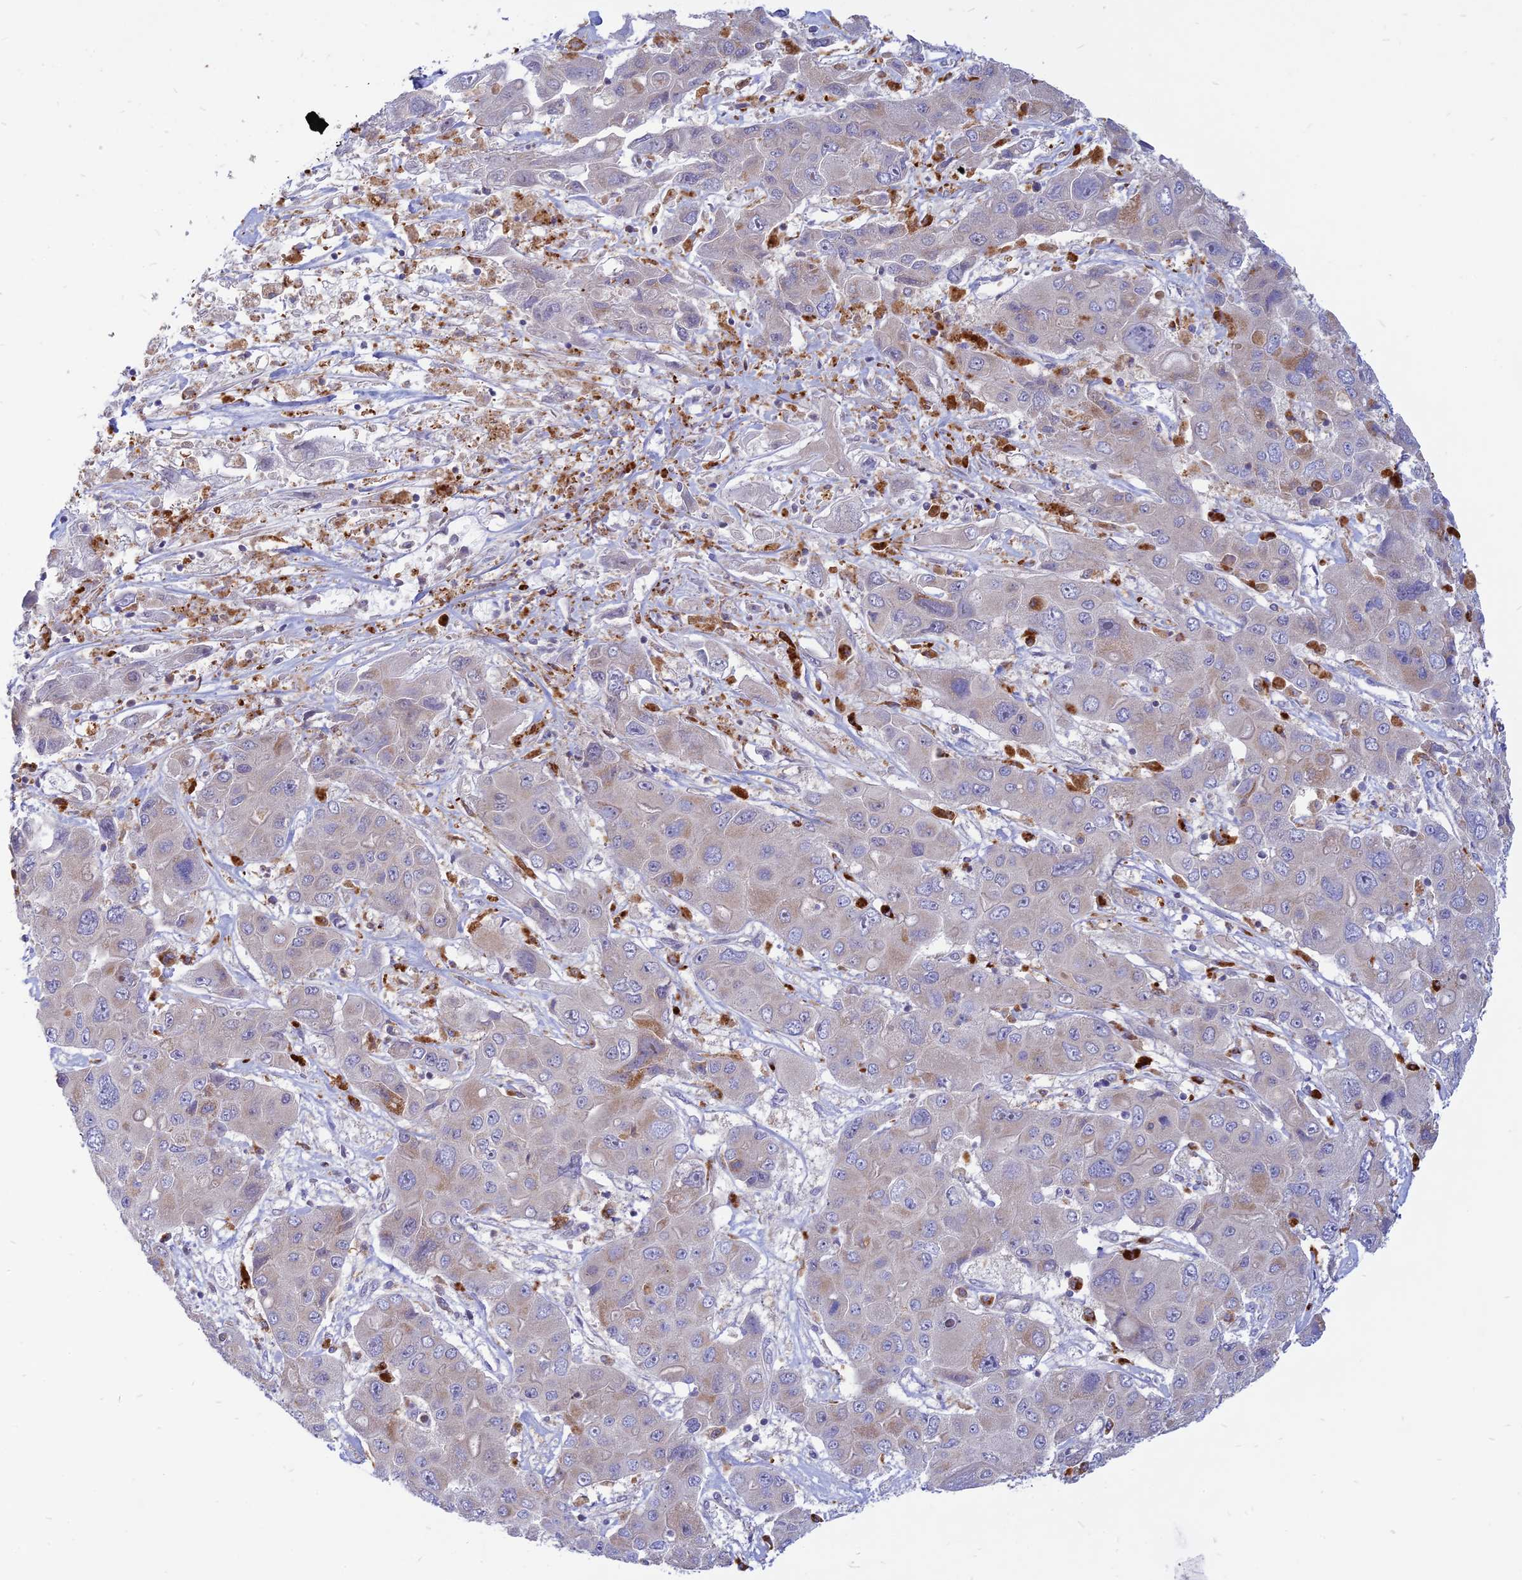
{"staining": {"intensity": "moderate", "quantity": "<25%", "location": "cytoplasmic/membranous"}, "tissue": "liver cancer", "cell_type": "Tumor cells", "image_type": "cancer", "snomed": [{"axis": "morphology", "description": "Cholangiocarcinoma"}, {"axis": "topography", "description": "Liver"}], "caption": "Immunohistochemical staining of human cholangiocarcinoma (liver) exhibits low levels of moderate cytoplasmic/membranous positivity in about <25% of tumor cells.", "gene": "PHKA2", "patient": {"sex": "male", "age": 67}}